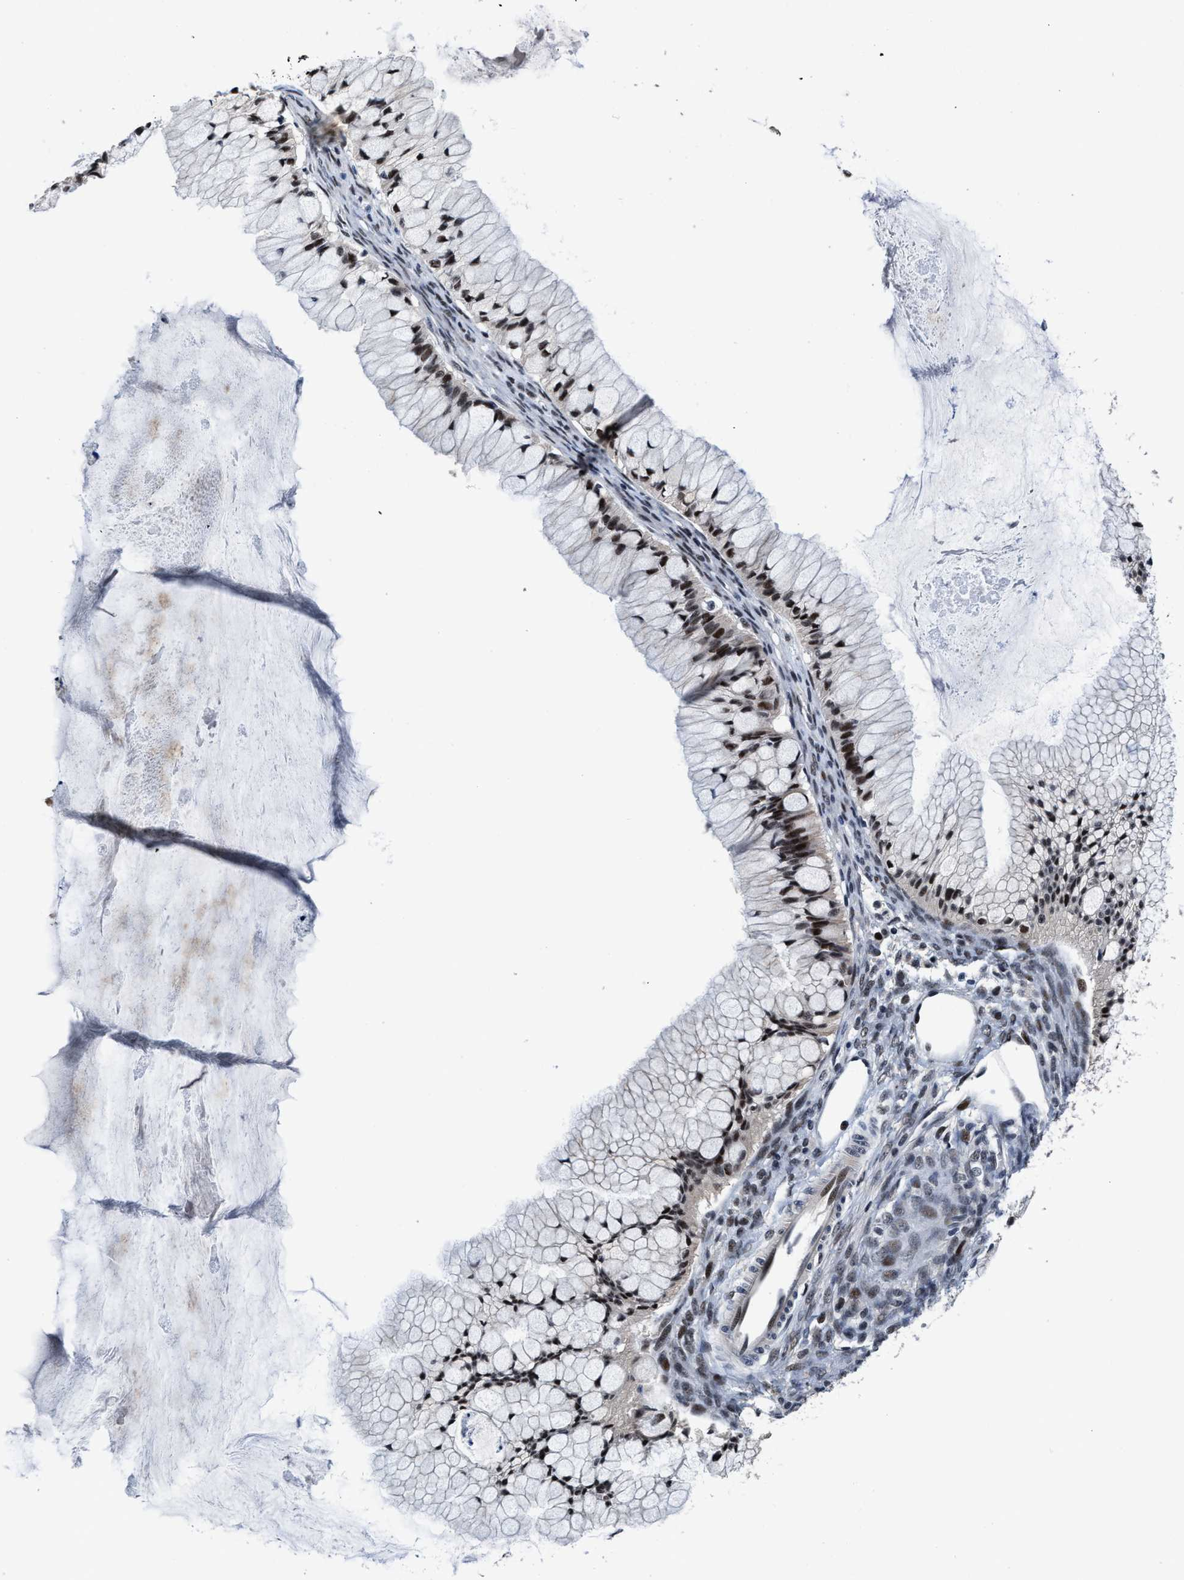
{"staining": {"intensity": "strong", "quantity": ">75%", "location": "nuclear"}, "tissue": "ovarian cancer", "cell_type": "Tumor cells", "image_type": "cancer", "snomed": [{"axis": "morphology", "description": "Cystadenocarcinoma, mucinous, NOS"}, {"axis": "topography", "description": "Ovary"}], "caption": "A histopathology image showing strong nuclear staining in approximately >75% of tumor cells in ovarian mucinous cystadenocarcinoma, as visualized by brown immunohistochemical staining.", "gene": "ZNF233", "patient": {"sex": "female", "age": 57}}